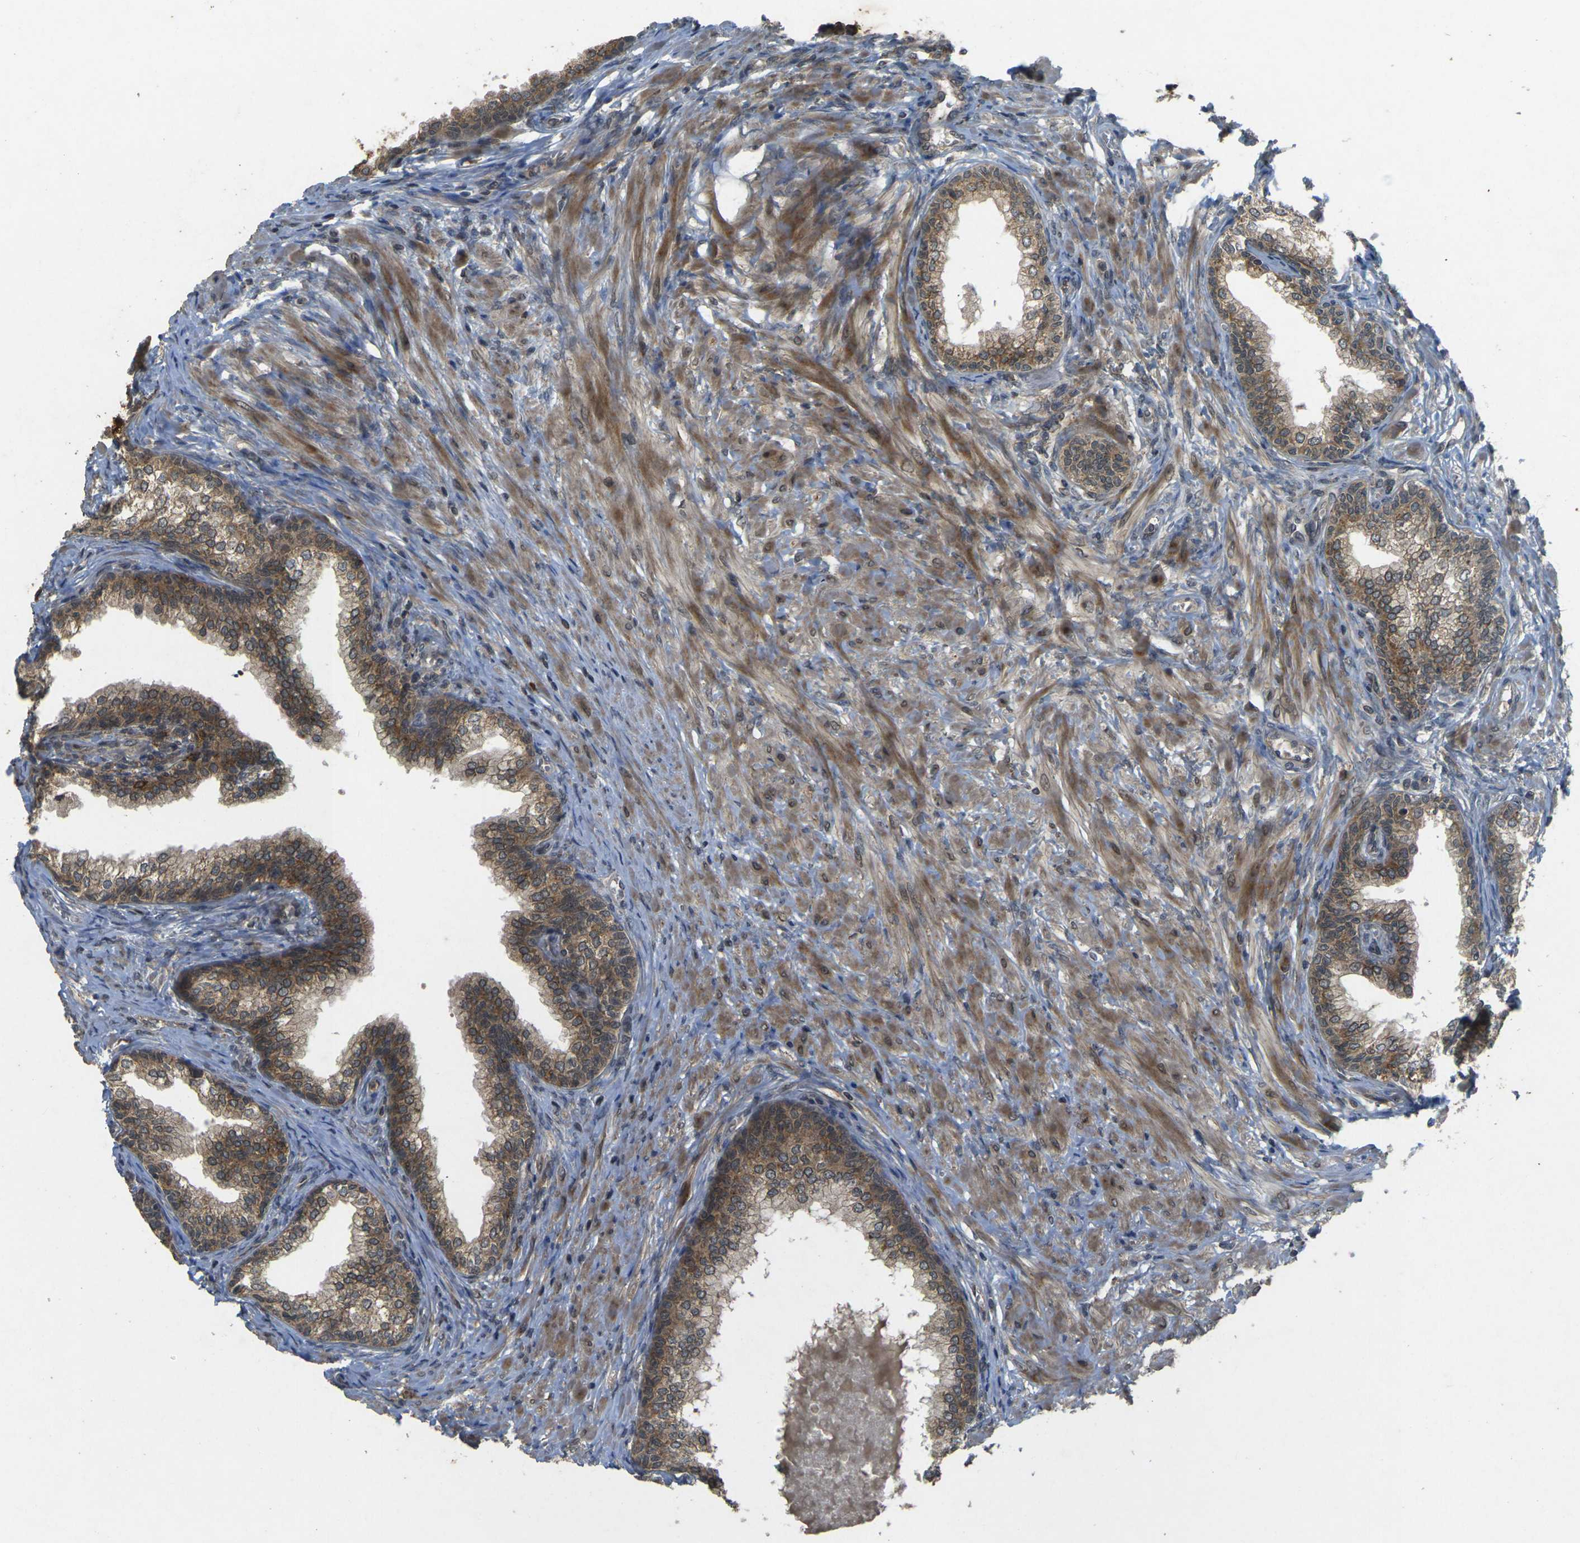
{"staining": {"intensity": "moderate", "quantity": ">75%", "location": "cytoplasmic/membranous"}, "tissue": "prostate", "cell_type": "Glandular cells", "image_type": "normal", "snomed": [{"axis": "morphology", "description": "Normal tissue, NOS"}, {"axis": "morphology", "description": "Urothelial carcinoma, Low grade"}, {"axis": "topography", "description": "Urinary bladder"}, {"axis": "topography", "description": "Prostate"}], "caption": "Immunohistochemistry (IHC) (DAB) staining of normal human prostate exhibits moderate cytoplasmic/membranous protein positivity in approximately >75% of glandular cells. Immunohistochemistry (IHC) stains the protein of interest in brown and the nuclei are stained blue.", "gene": "ERN1", "patient": {"sex": "male", "age": 60}}